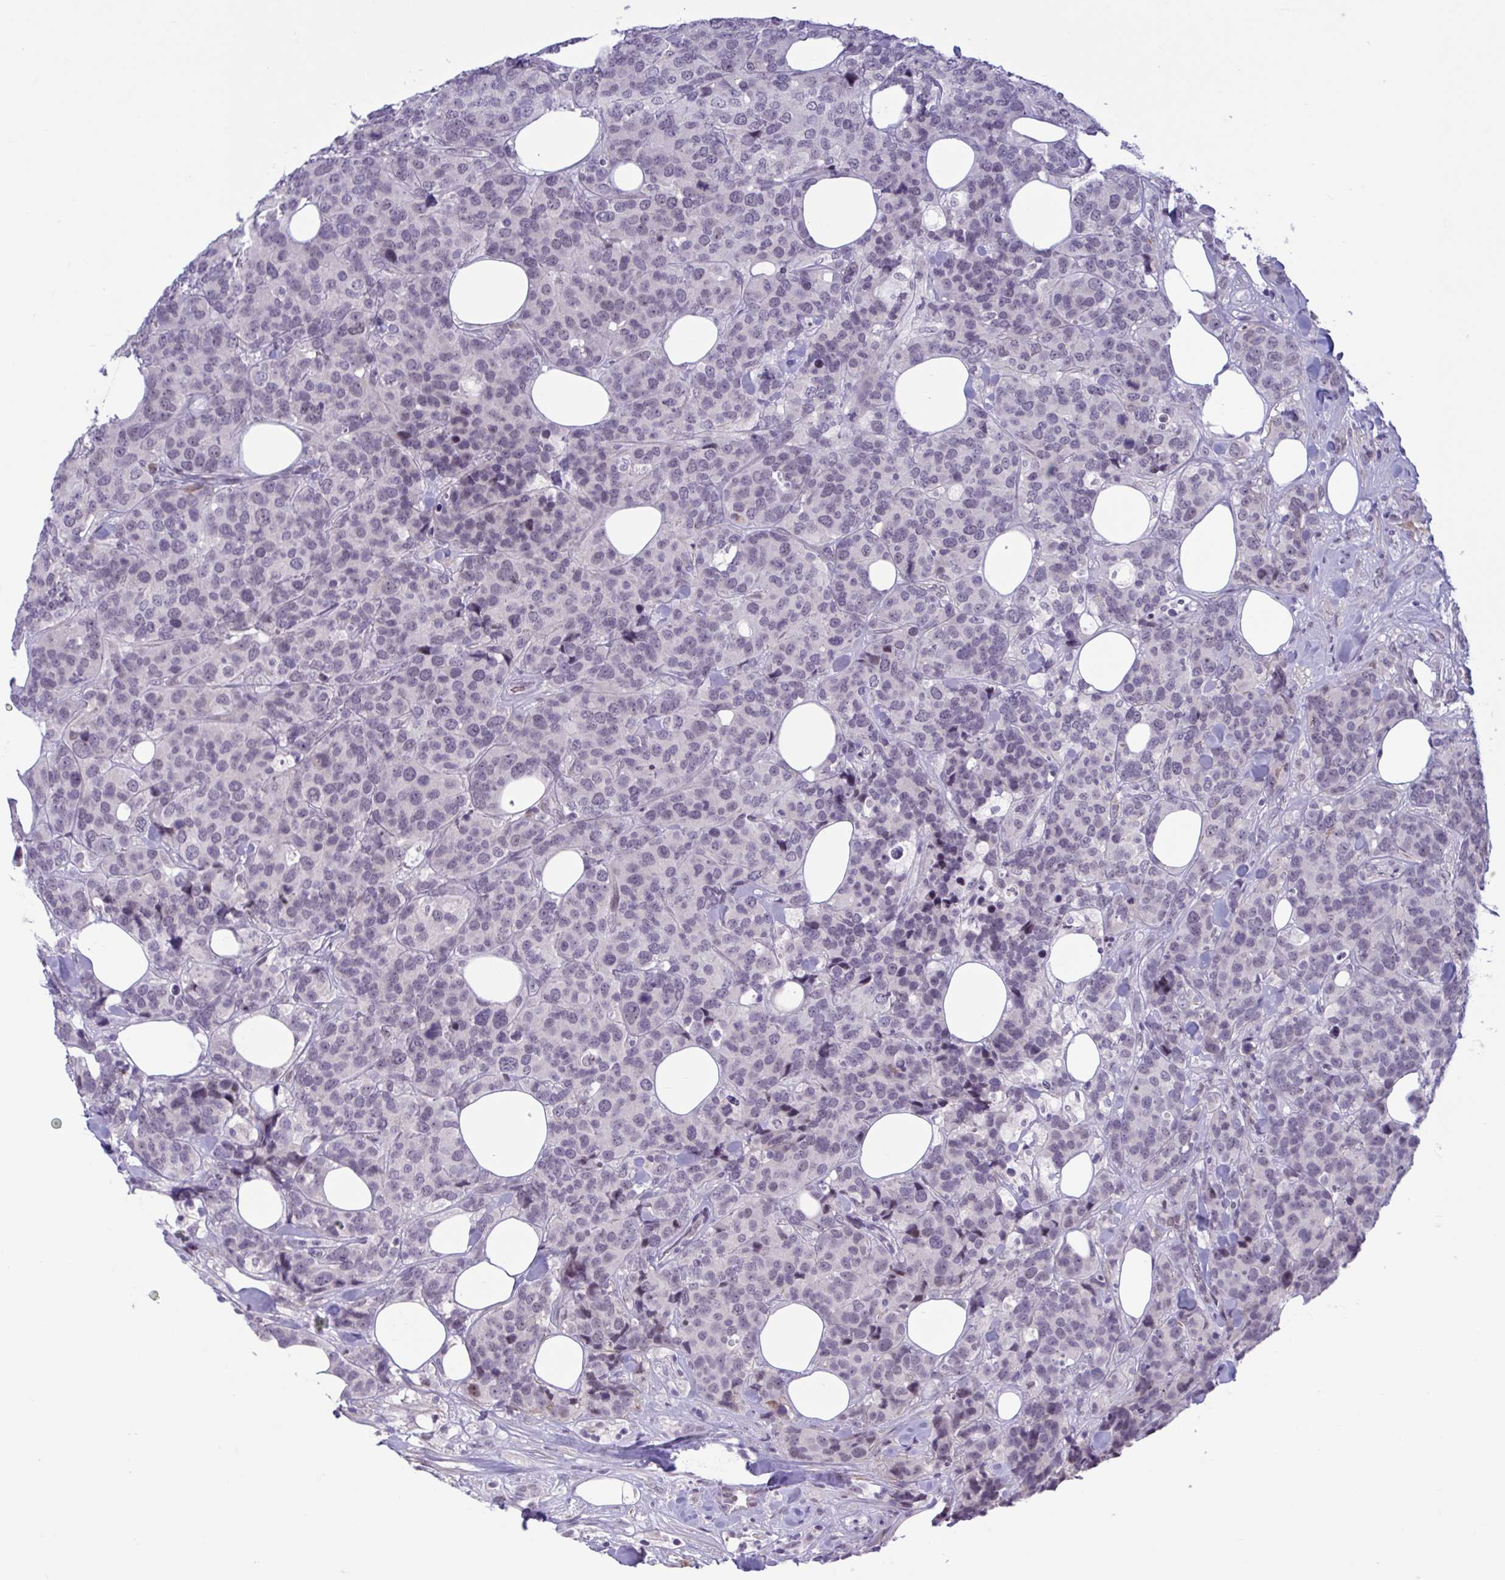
{"staining": {"intensity": "negative", "quantity": "none", "location": "none"}, "tissue": "breast cancer", "cell_type": "Tumor cells", "image_type": "cancer", "snomed": [{"axis": "morphology", "description": "Lobular carcinoma"}, {"axis": "topography", "description": "Breast"}], "caption": "An image of human breast lobular carcinoma is negative for staining in tumor cells. (Brightfield microscopy of DAB (3,3'-diaminobenzidine) immunohistochemistry (IHC) at high magnification).", "gene": "CNGB3", "patient": {"sex": "female", "age": 59}}